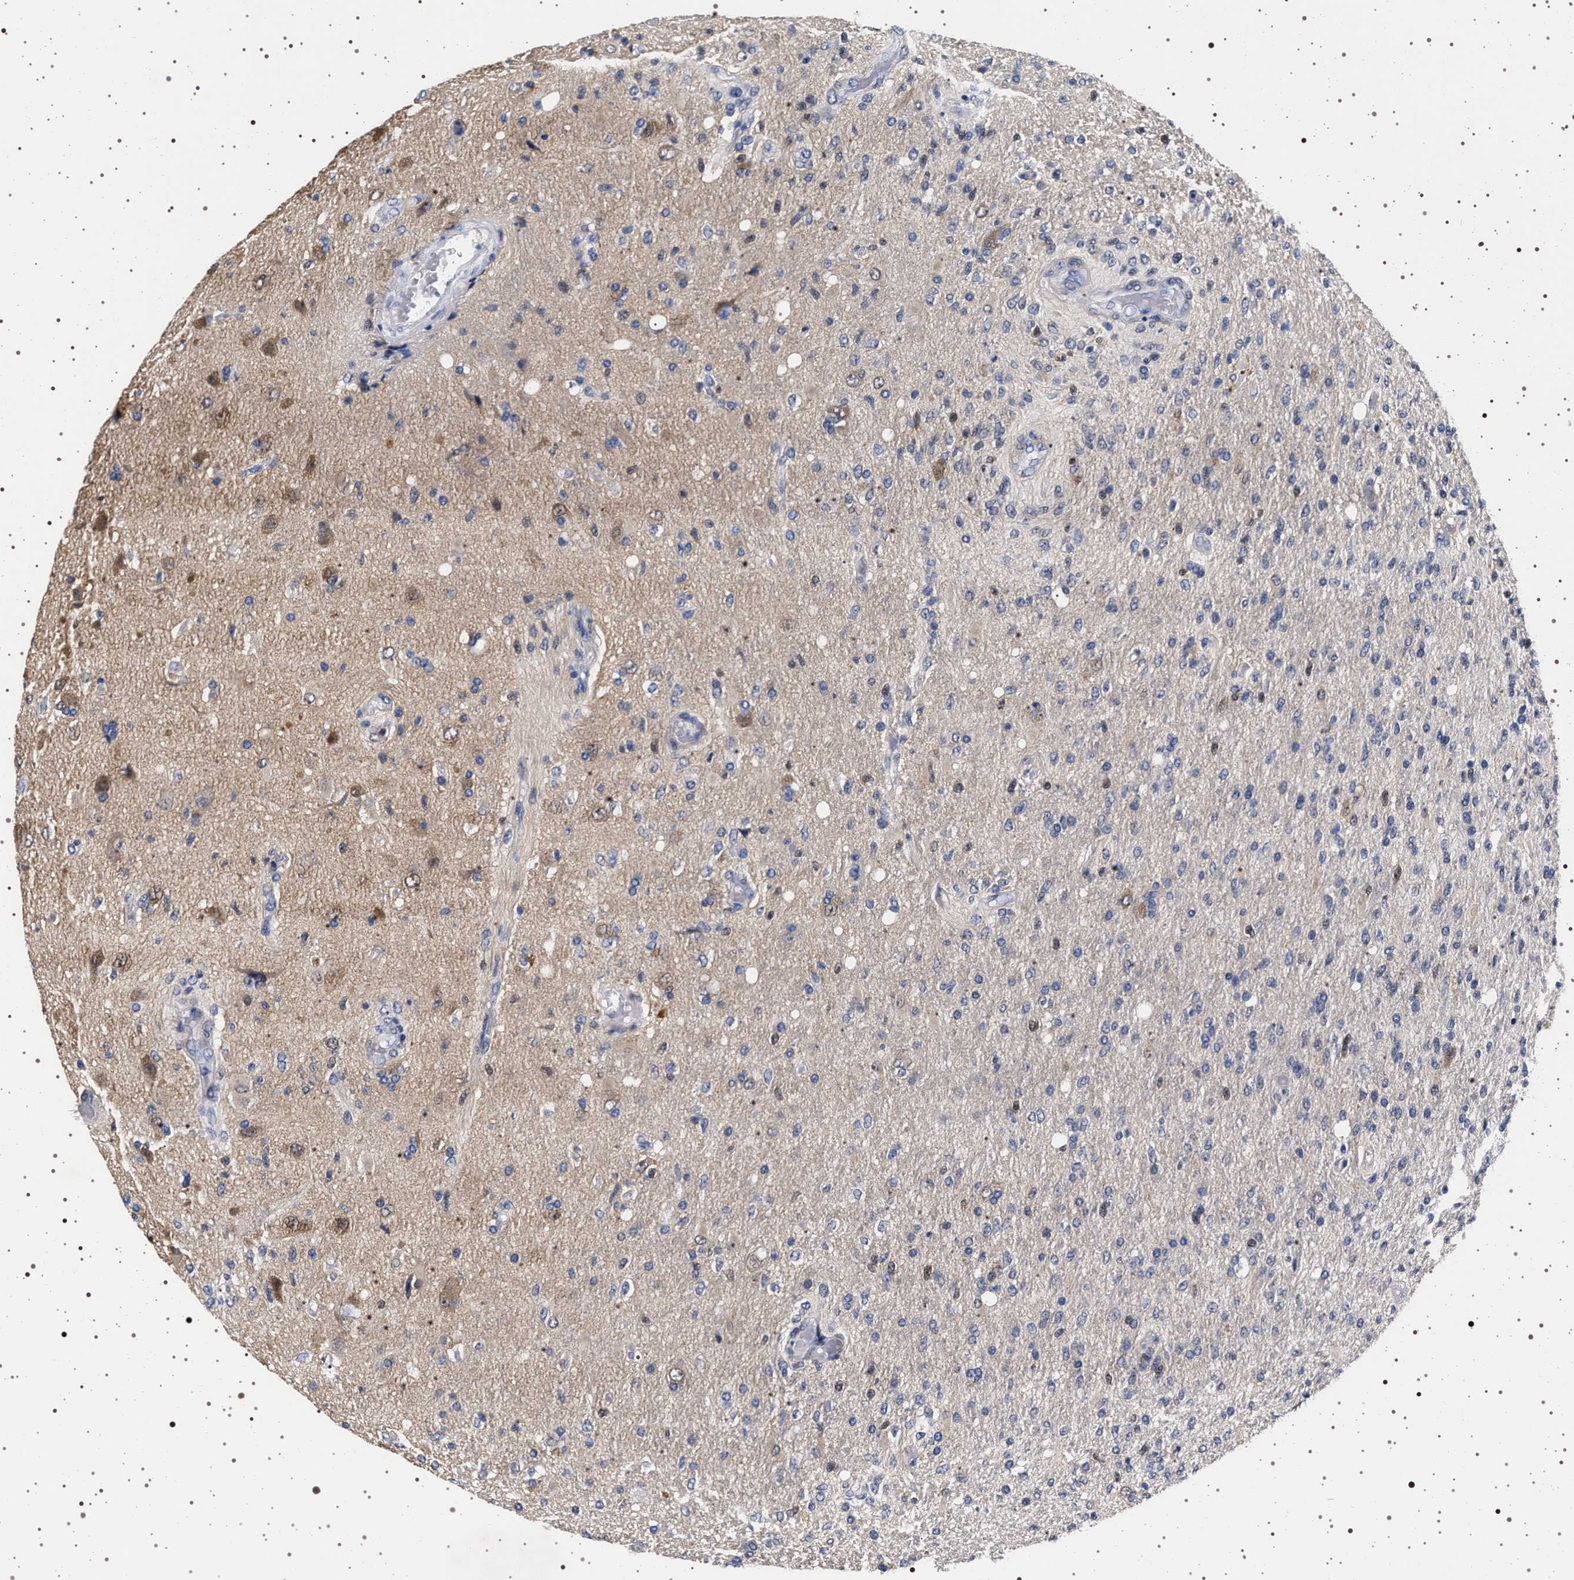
{"staining": {"intensity": "negative", "quantity": "none", "location": "none"}, "tissue": "glioma", "cell_type": "Tumor cells", "image_type": "cancer", "snomed": [{"axis": "morphology", "description": "Normal tissue, NOS"}, {"axis": "morphology", "description": "Glioma, malignant, High grade"}, {"axis": "topography", "description": "Cerebral cortex"}], "caption": "A high-resolution micrograph shows immunohistochemistry (IHC) staining of glioma, which demonstrates no significant positivity in tumor cells. The staining is performed using DAB (3,3'-diaminobenzidine) brown chromogen with nuclei counter-stained in using hematoxylin.", "gene": "MAPK10", "patient": {"sex": "male", "age": 77}}